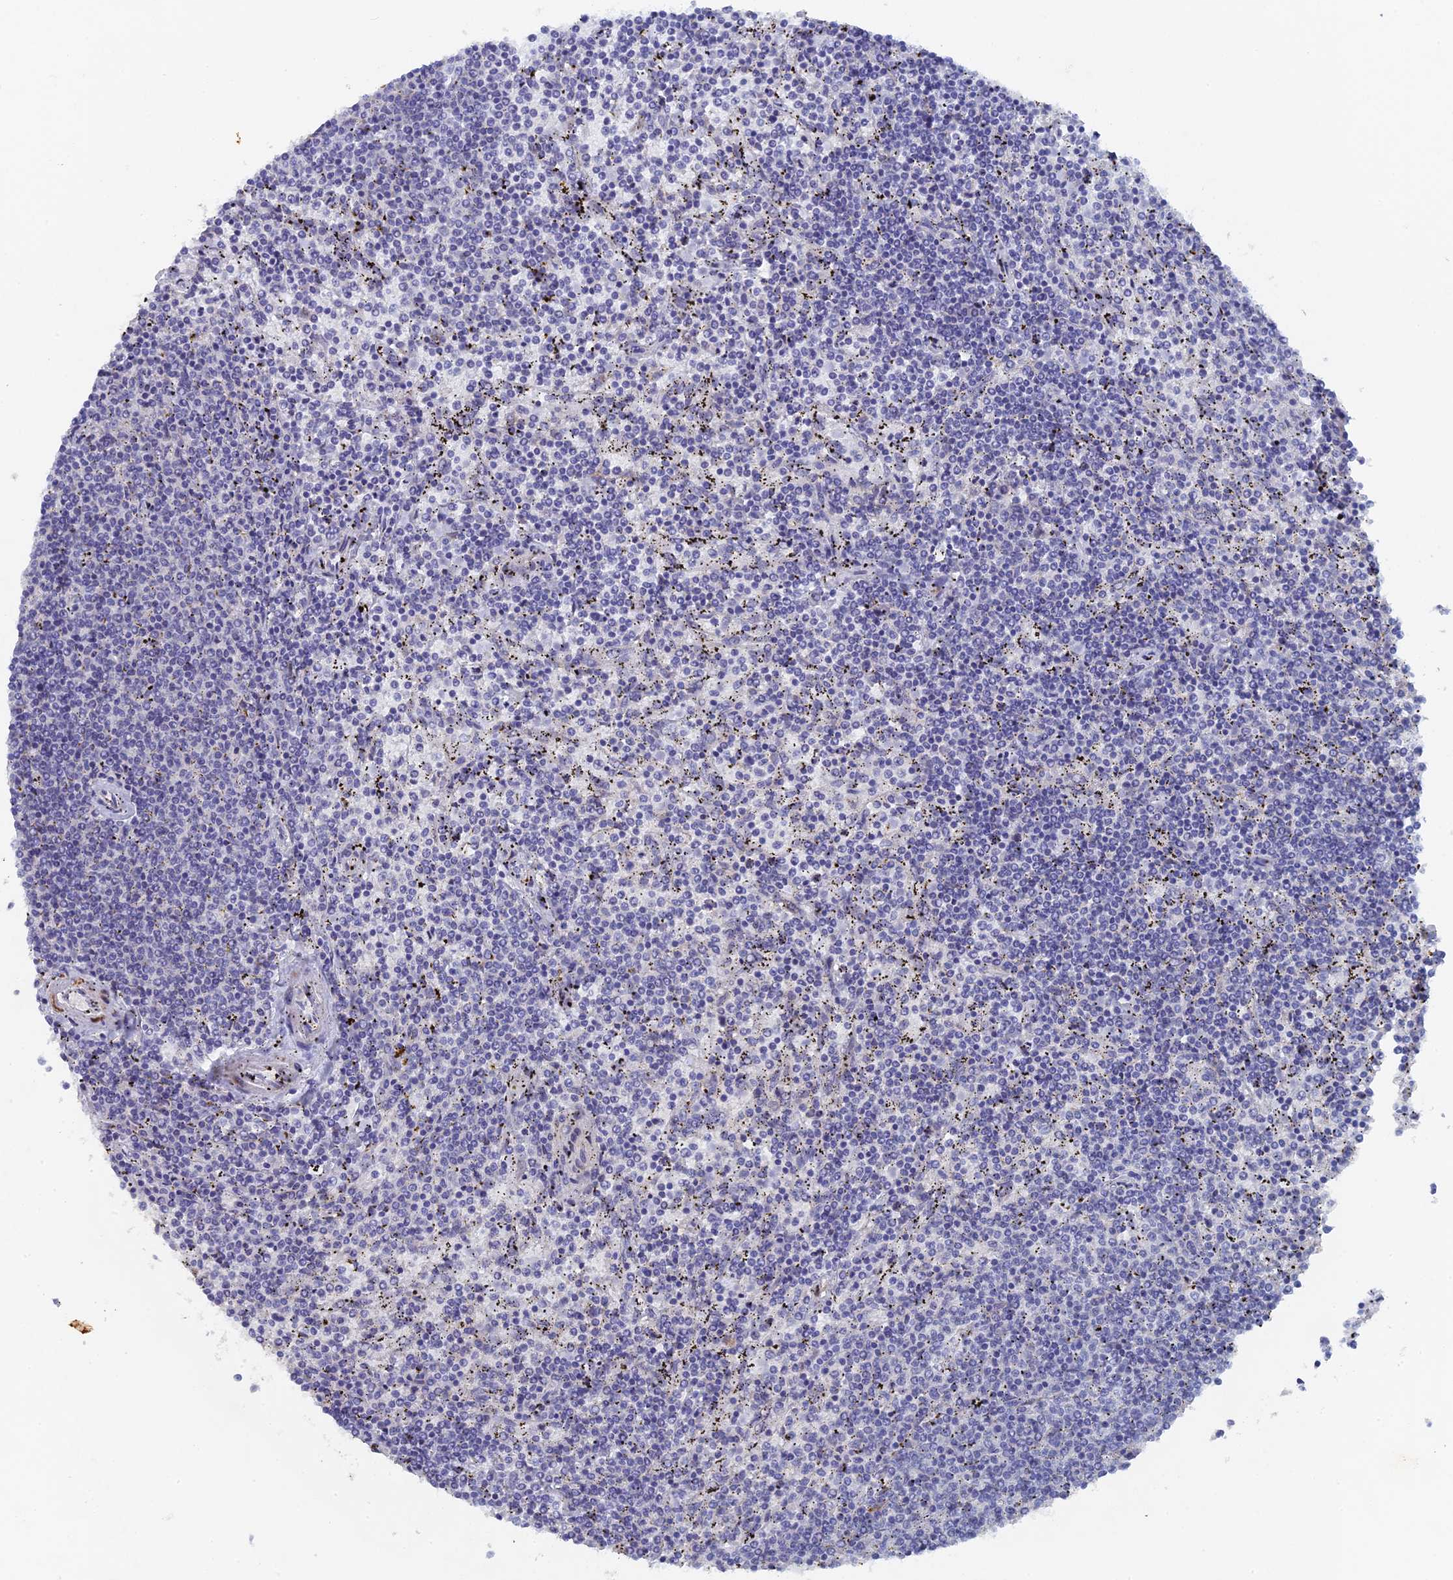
{"staining": {"intensity": "negative", "quantity": "none", "location": "none"}, "tissue": "lymphoma", "cell_type": "Tumor cells", "image_type": "cancer", "snomed": [{"axis": "morphology", "description": "Malignant lymphoma, non-Hodgkin's type, Low grade"}, {"axis": "topography", "description": "Spleen"}], "caption": "There is no significant positivity in tumor cells of malignant lymphoma, non-Hodgkin's type (low-grade).", "gene": "SRFBP1", "patient": {"sex": "female", "age": 50}}